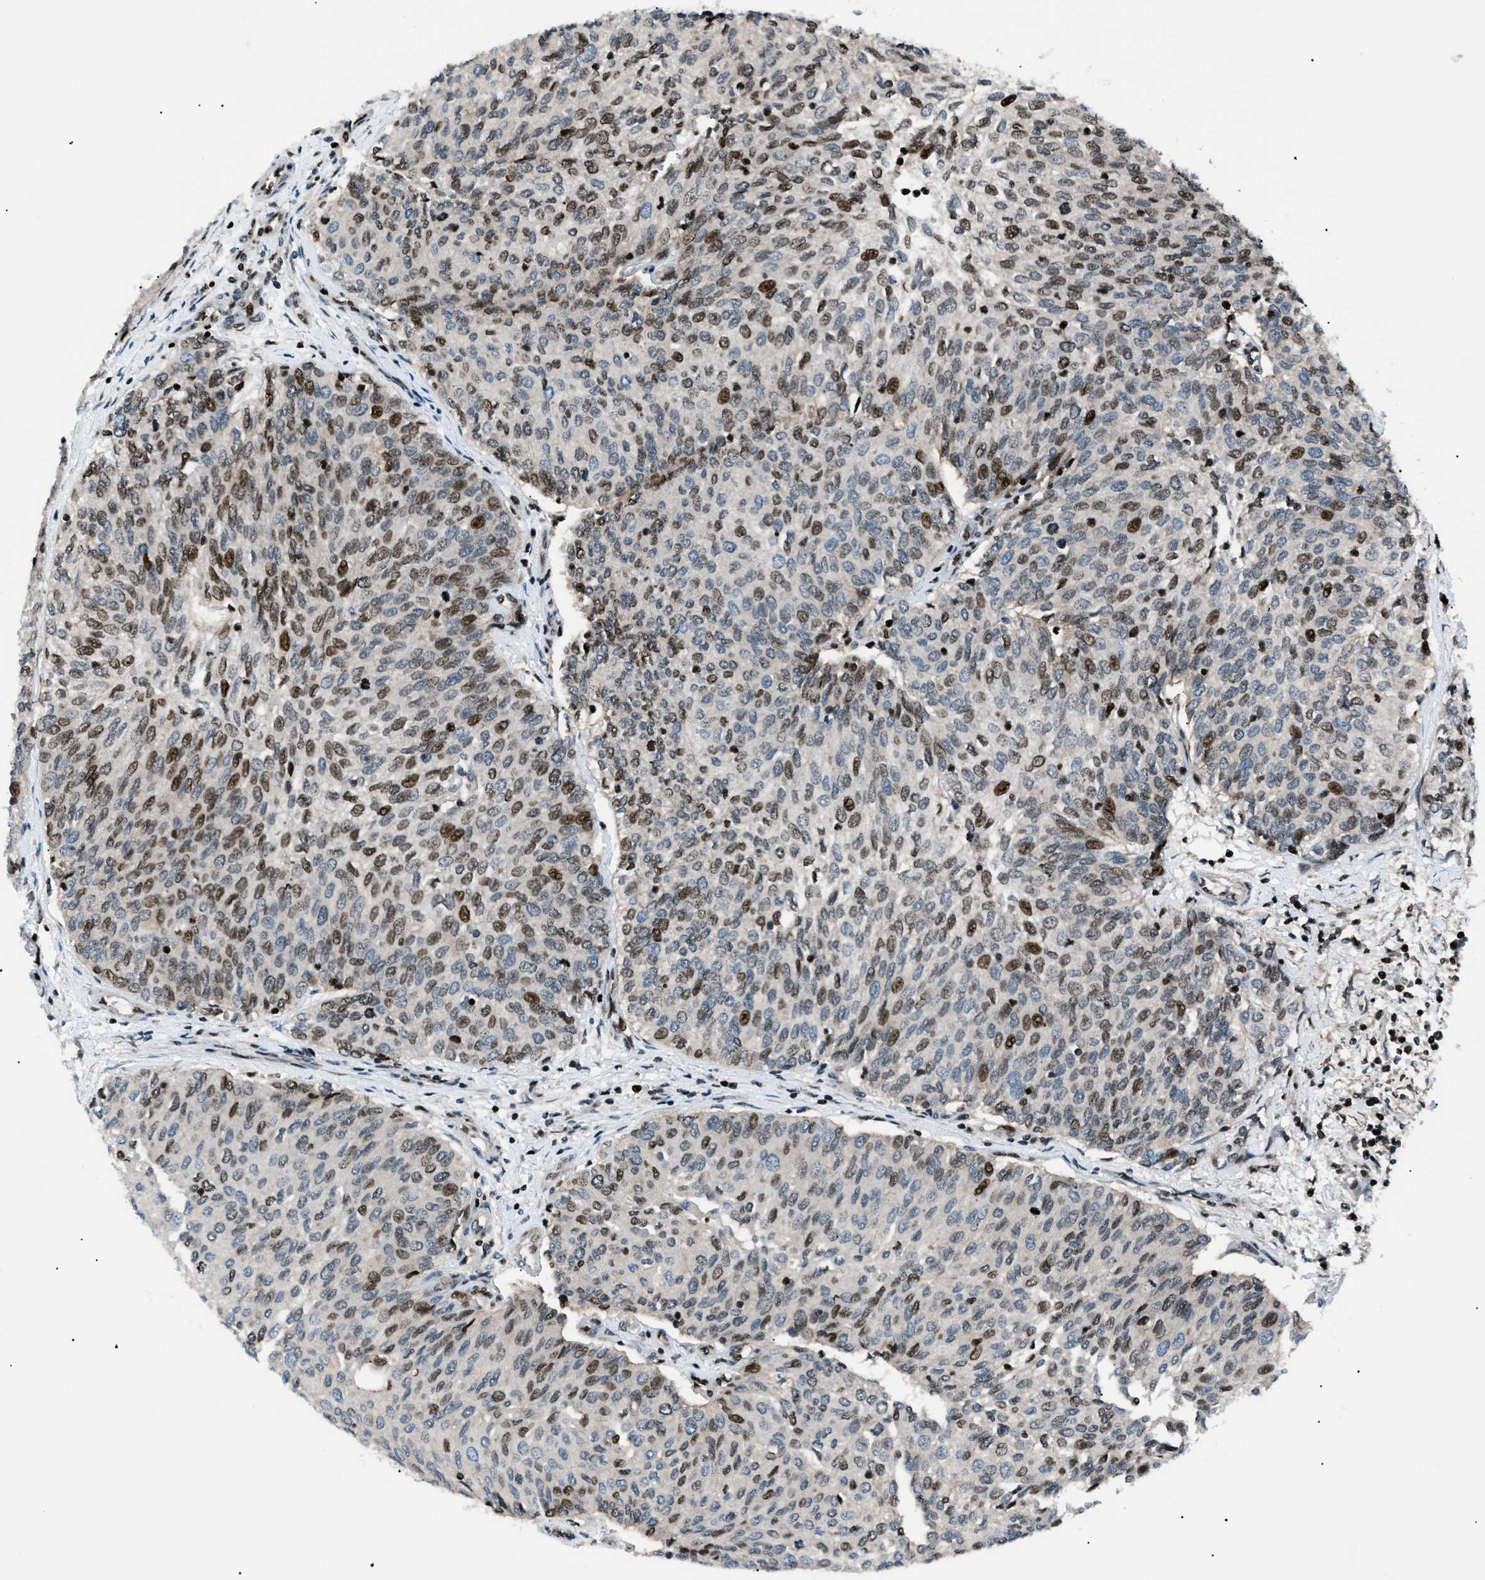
{"staining": {"intensity": "moderate", "quantity": ">75%", "location": "nuclear"}, "tissue": "urothelial cancer", "cell_type": "Tumor cells", "image_type": "cancer", "snomed": [{"axis": "morphology", "description": "Urothelial carcinoma, Low grade"}, {"axis": "topography", "description": "Urinary bladder"}], "caption": "Protein expression analysis of urothelial carcinoma (low-grade) reveals moderate nuclear expression in approximately >75% of tumor cells. The staining is performed using DAB brown chromogen to label protein expression. The nuclei are counter-stained blue using hematoxylin.", "gene": "PRKX", "patient": {"sex": "female", "age": 79}}